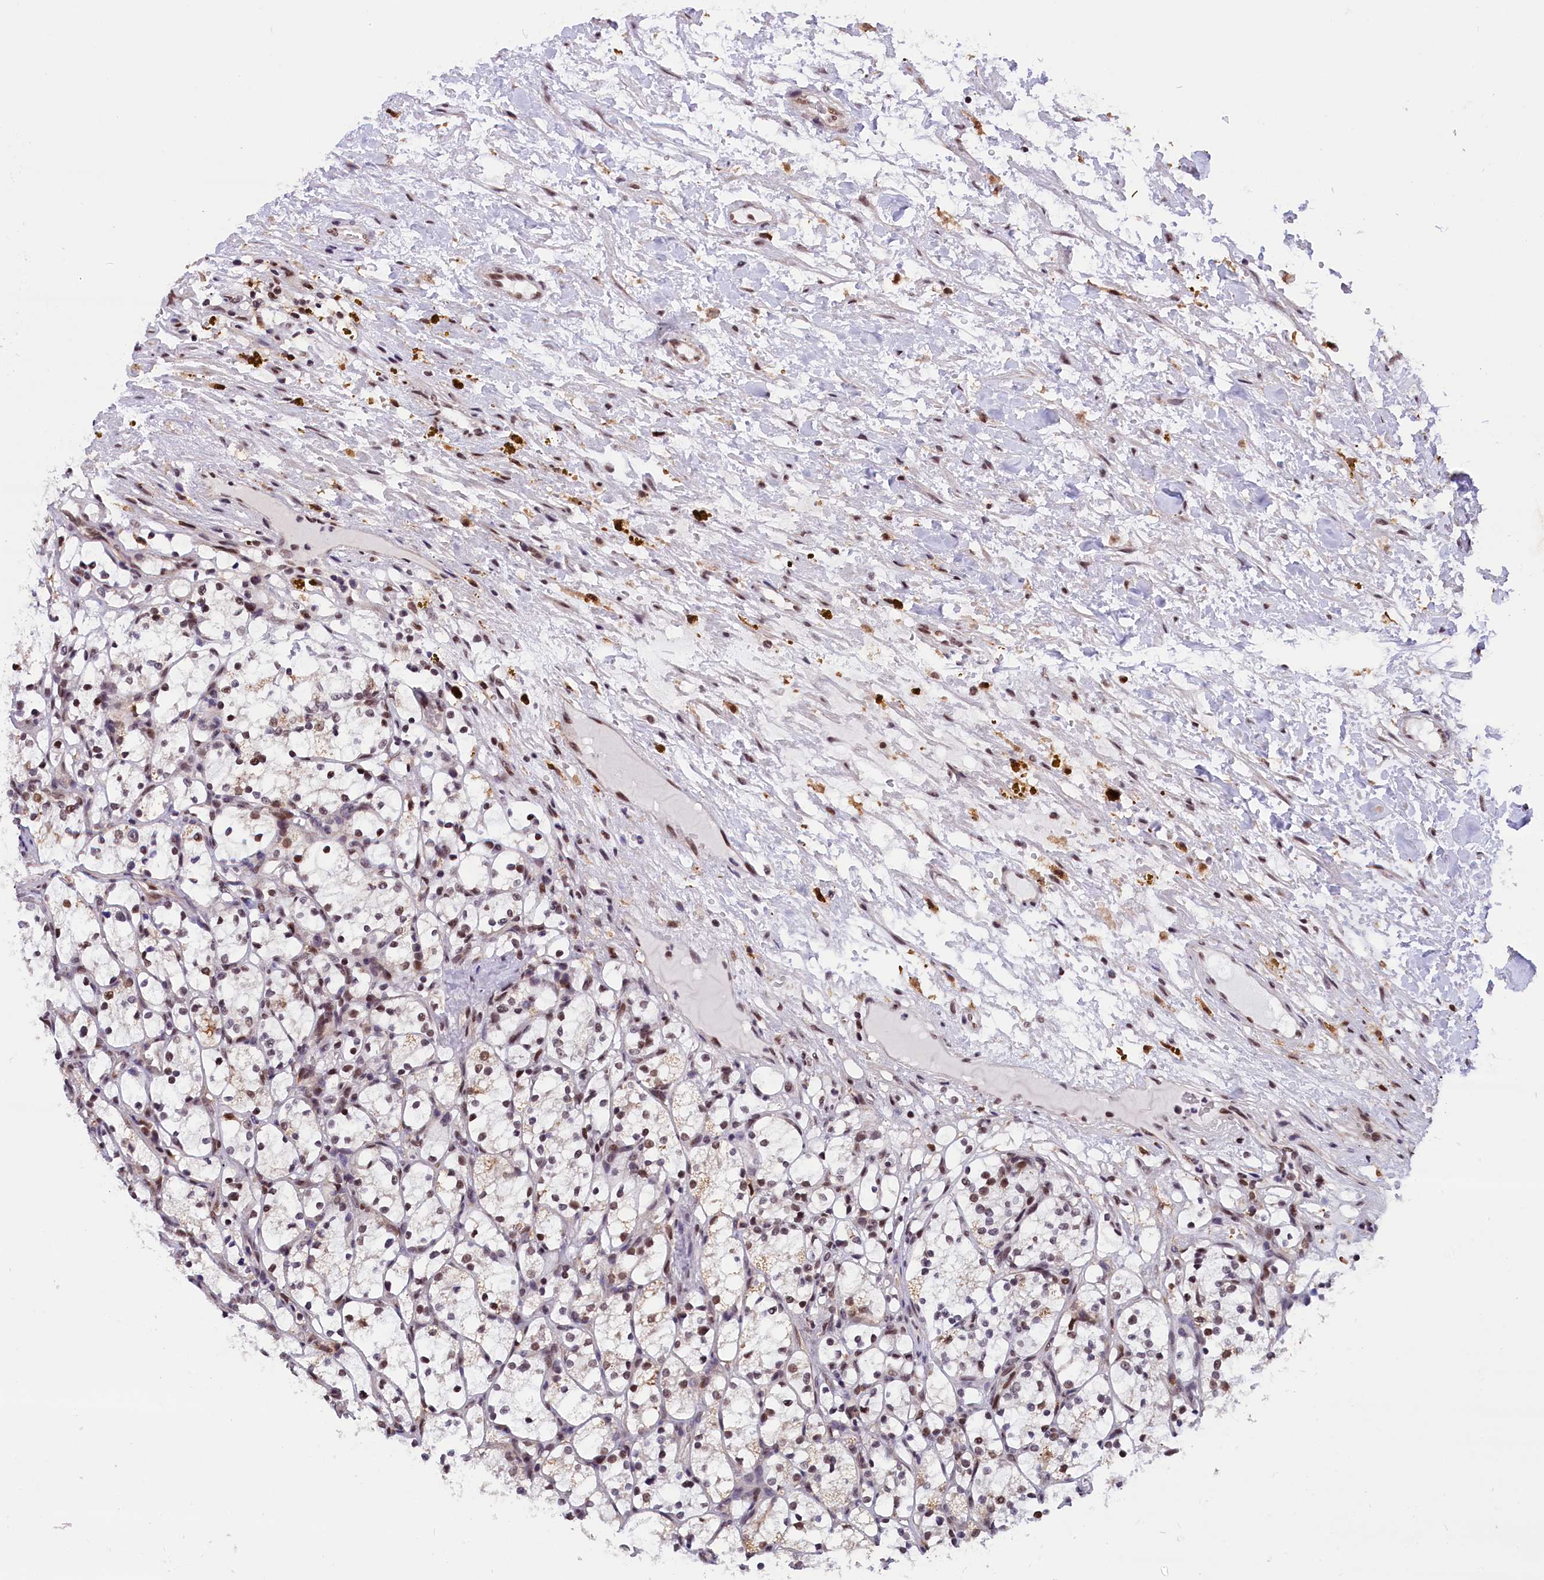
{"staining": {"intensity": "moderate", "quantity": ">75%", "location": "nuclear"}, "tissue": "renal cancer", "cell_type": "Tumor cells", "image_type": "cancer", "snomed": [{"axis": "morphology", "description": "Adenocarcinoma, NOS"}, {"axis": "topography", "description": "Kidney"}], "caption": "Moderate nuclear positivity for a protein is appreciated in approximately >75% of tumor cells of renal adenocarcinoma using immunohistochemistry.", "gene": "CDYL2", "patient": {"sex": "female", "age": 69}}